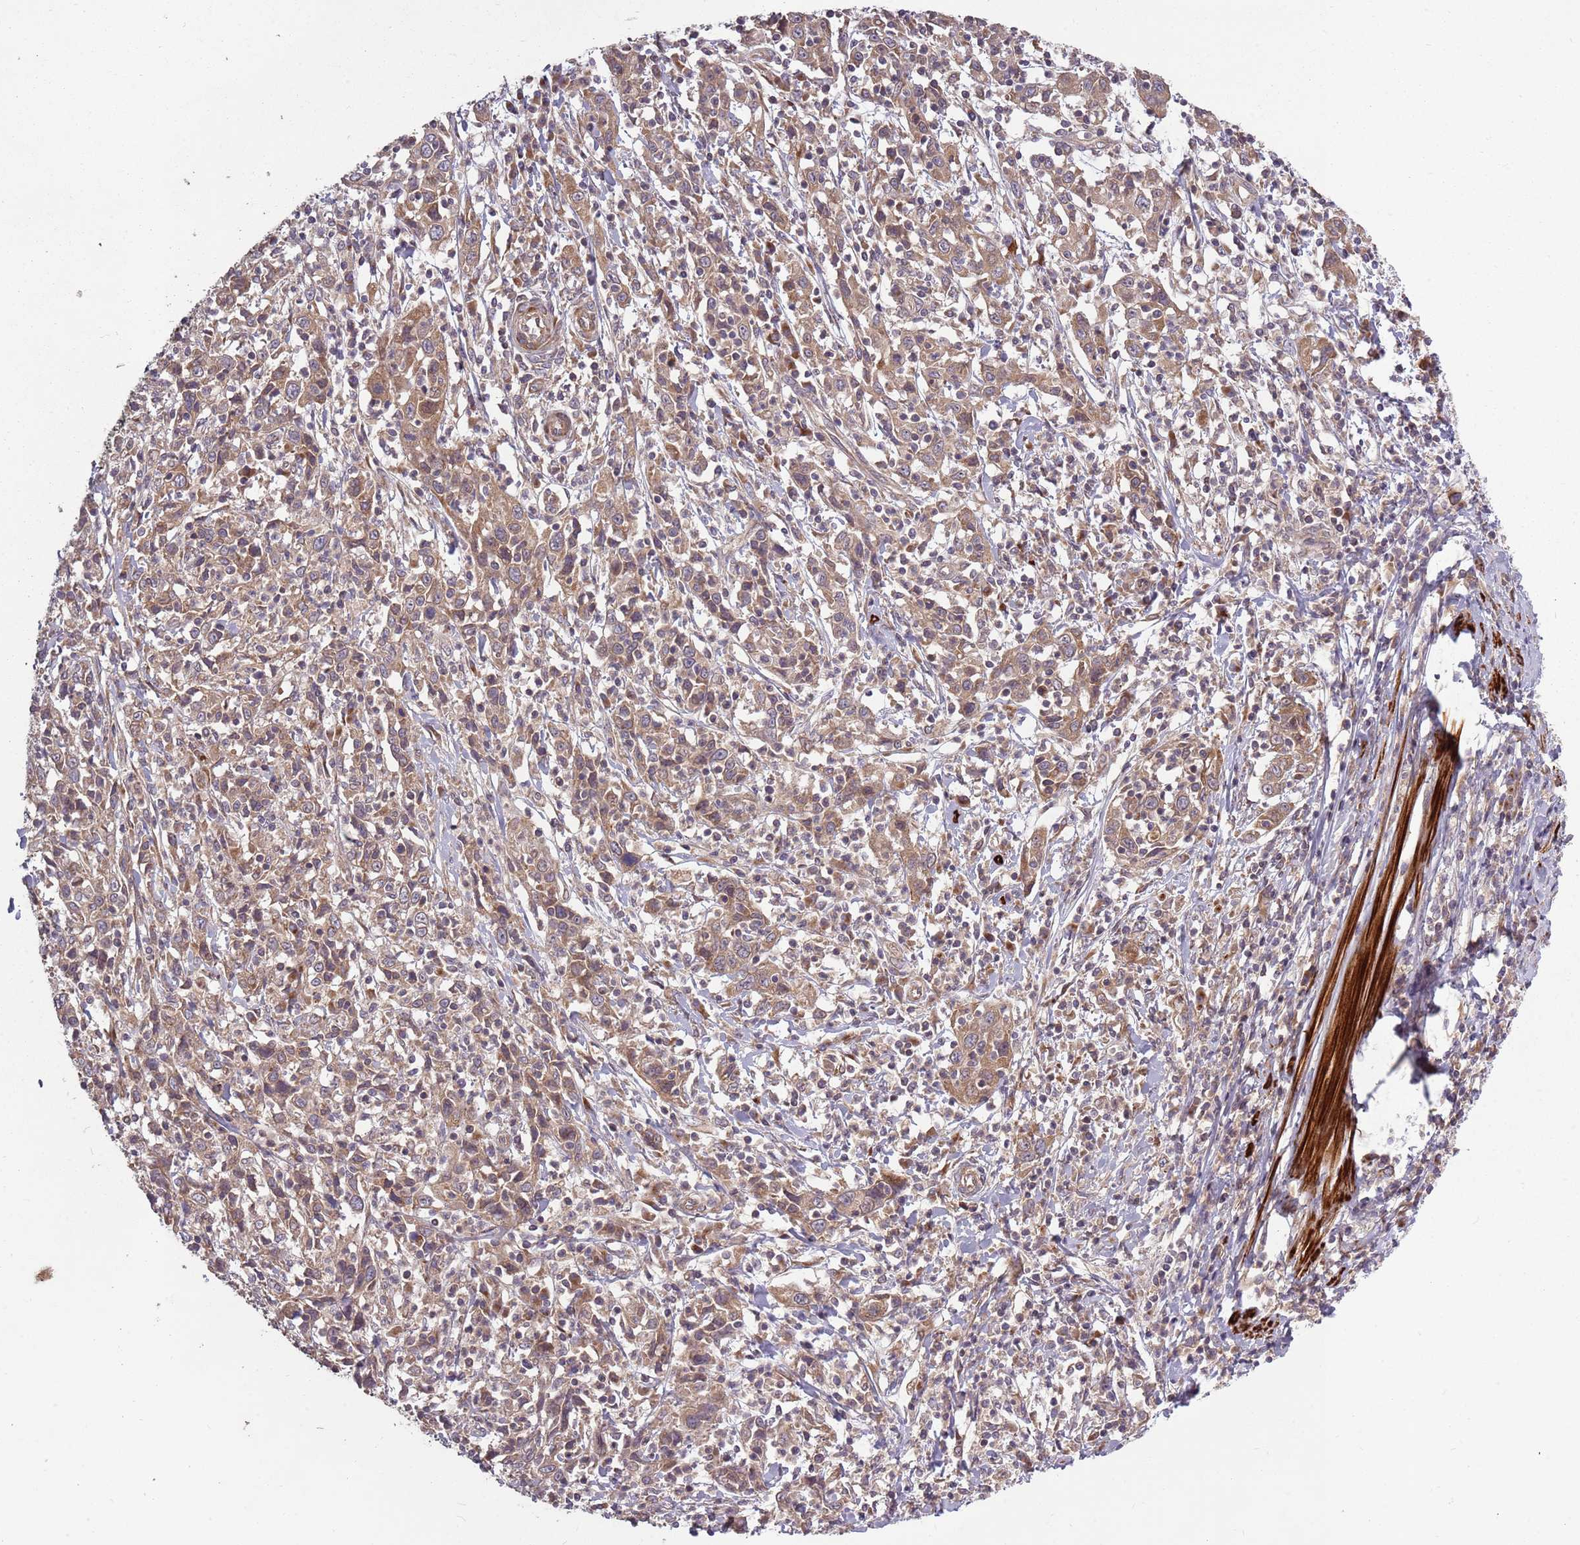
{"staining": {"intensity": "weak", "quantity": ">75%", "location": "cytoplasmic/membranous"}, "tissue": "cervical cancer", "cell_type": "Tumor cells", "image_type": "cancer", "snomed": [{"axis": "morphology", "description": "Squamous cell carcinoma, NOS"}, {"axis": "topography", "description": "Cervix"}], "caption": "An image of cervical cancer stained for a protein shows weak cytoplasmic/membranous brown staining in tumor cells.", "gene": "PLD6", "patient": {"sex": "female", "age": 46}}